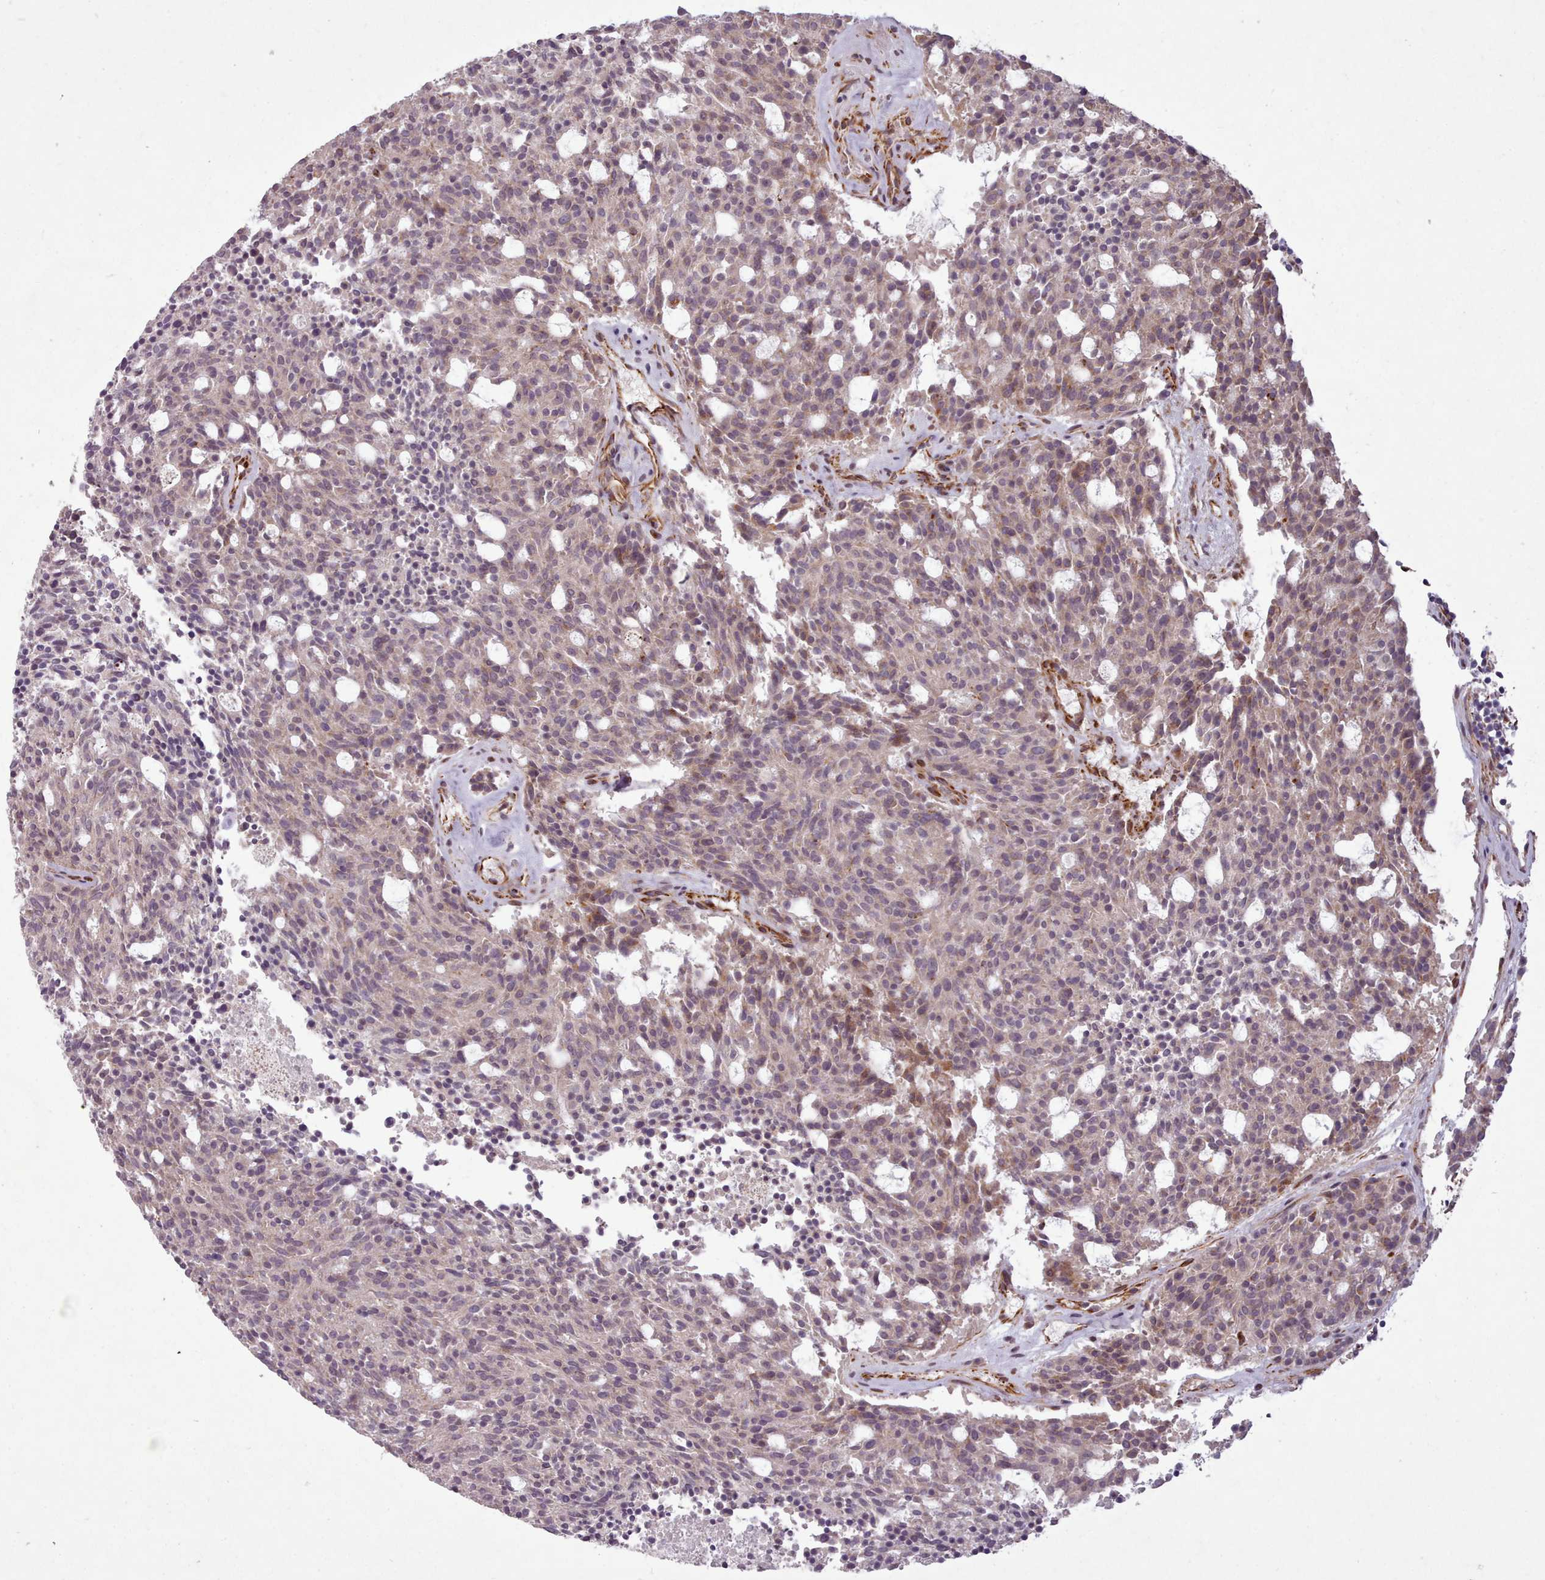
{"staining": {"intensity": "moderate", "quantity": "<25%", "location": "cytoplasmic/membranous"}, "tissue": "carcinoid", "cell_type": "Tumor cells", "image_type": "cancer", "snomed": [{"axis": "morphology", "description": "Carcinoid, malignant, NOS"}, {"axis": "topography", "description": "Pancreas"}], "caption": "Moderate cytoplasmic/membranous expression is present in approximately <25% of tumor cells in carcinoid.", "gene": "GBGT1", "patient": {"sex": "female", "age": 54}}